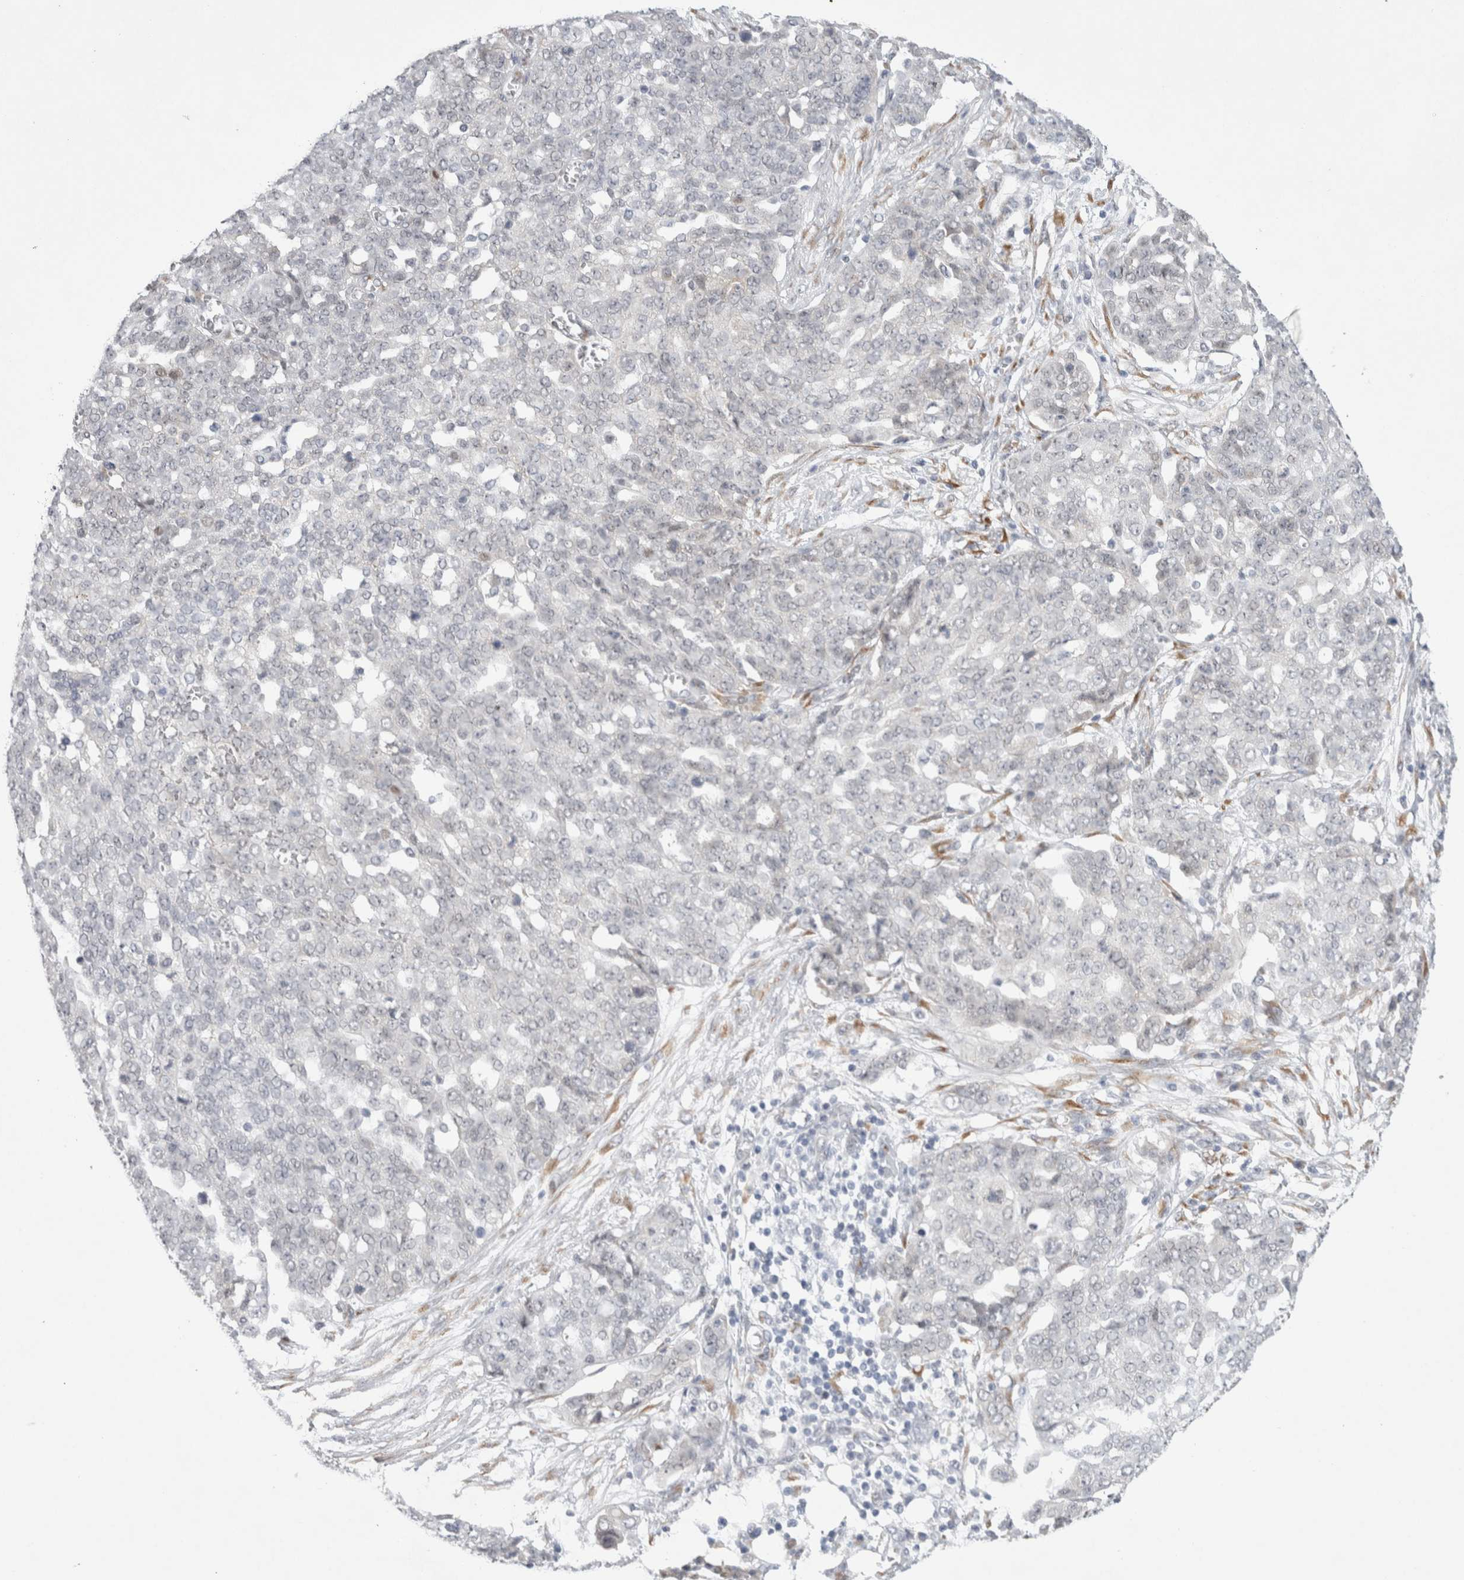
{"staining": {"intensity": "negative", "quantity": "none", "location": "none"}, "tissue": "ovarian cancer", "cell_type": "Tumor cells", "image_type": "cancer", "snomed": [{"axis": "morphology", "description": "Cystadenocarcinoma, serous, NOS"}, {"axis": "topography", "description": "Soft tissue"}, {"axis": "topography", "description": "Ovary"}], "caption": "IHC micrograph of neoplastic tissue: ovarian serous cystadenocarcinoma stained with DAB (3,3'-diaminobenzidine) exhibits no significant protein positivity in tumor cells. Nuclei are stained in blue.", "gene": "TRMT1L", "patient": {"sex": "female", "age": 57}}